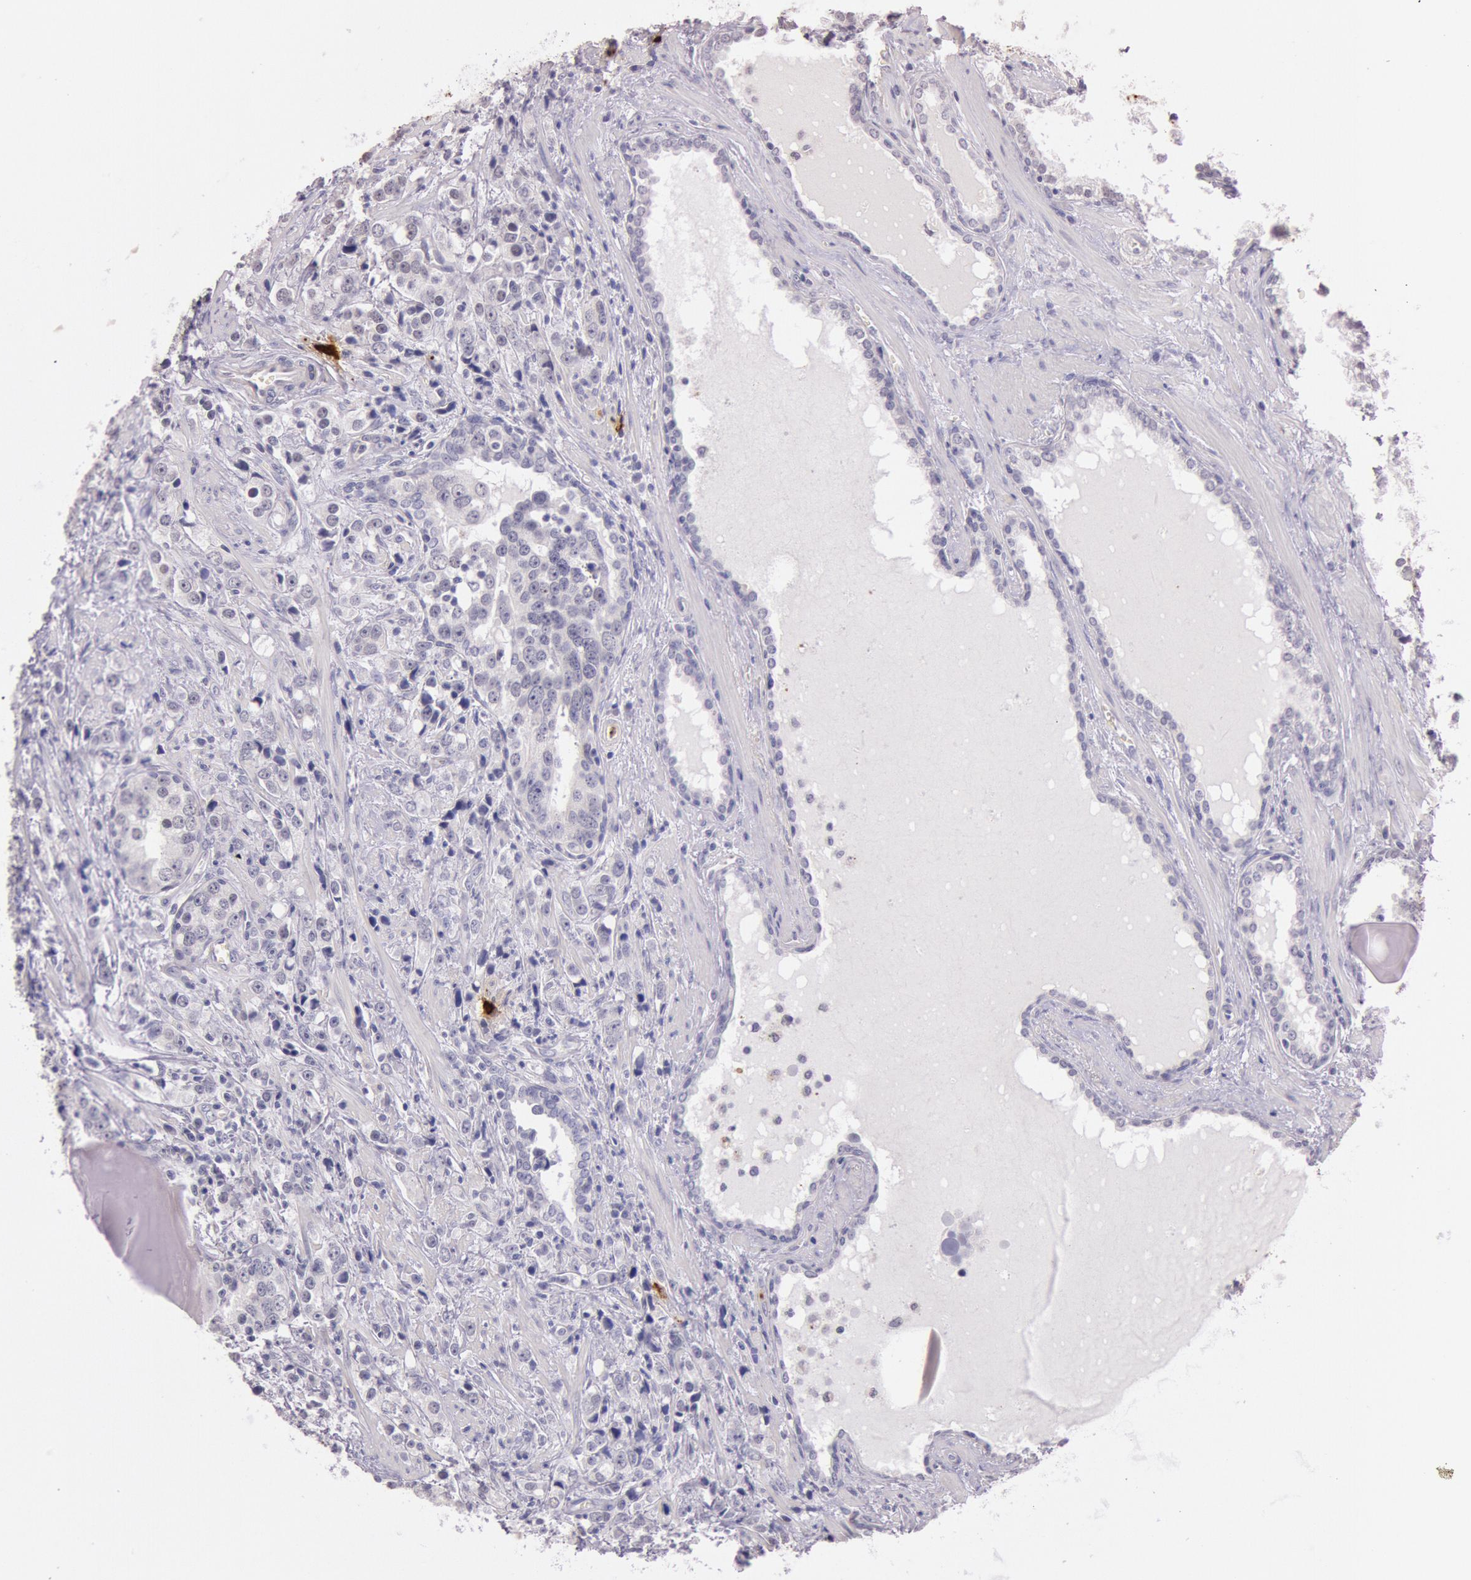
{"staining": {"intensity": "negative", "quantity": "none", "location": "none"}, "tissue": "prostate cancer", "cell_type": "Tumor cells", "image_type": "cancer", "snomed": [{"axis": "morphology", "description": "Adenocarcinoma, High grade"}, {"axis": "topography", "description": "Prostate"}], "caption": "This photomicrograph is of prostate cancer (high-grade adenocarcinoma) stained with immunohistochemistry to label a protein in brown with the nuclei are counter-stained blue. There is no staining in tumor cells.", "gene": "KDM6A", "patient": {"sex": "male", "age": 71}}